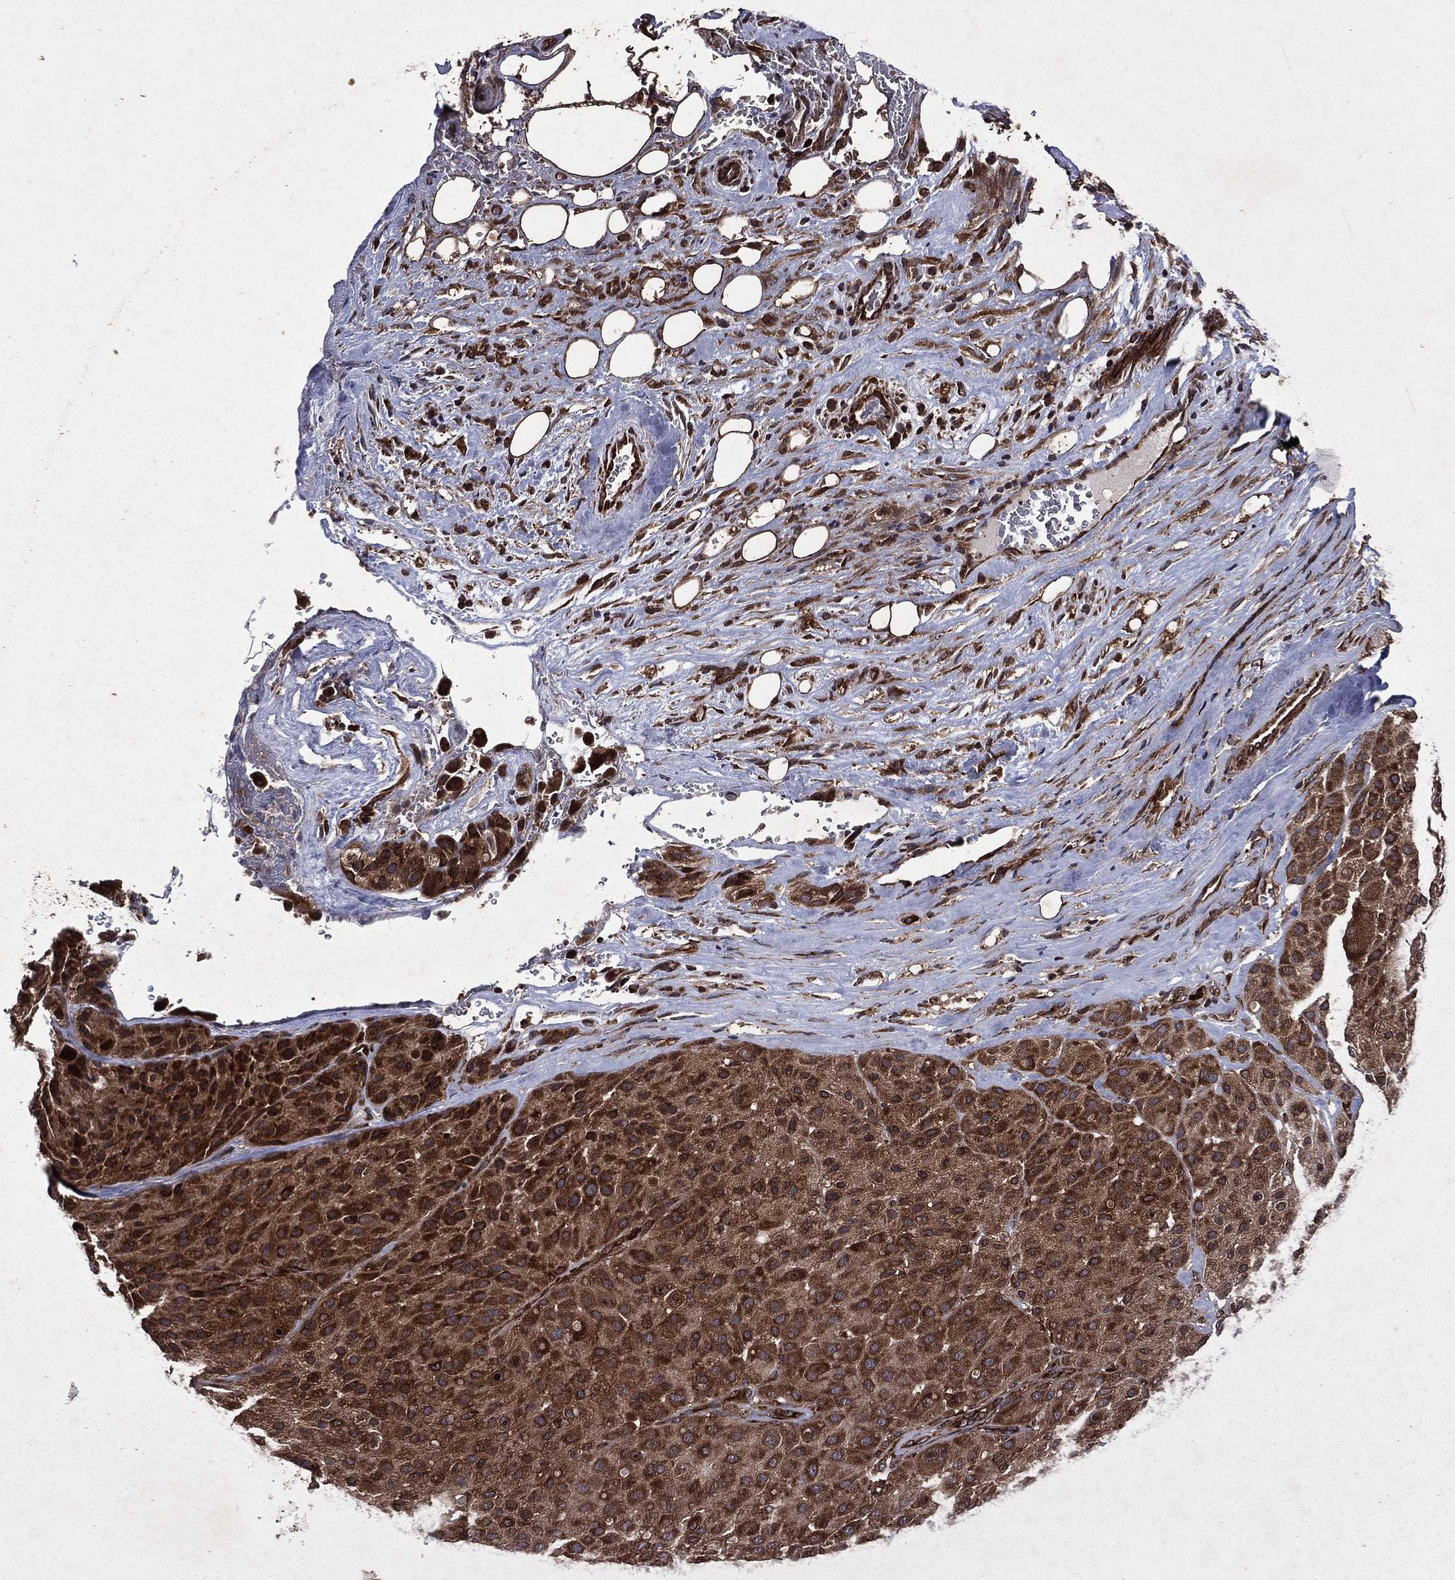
{"staining": {"intensity": "strong", "quantity": ">75%", "location": "cytoplasmic/membranous"}, "tissue": "melanoma", "cell_type": "Tumor cells", "image_type": "cancer", "snomed": [{"axis": "morphology", "description": "Malignant melanoma, Metastatic site"}, {"axis": "topography", "description": "Smooth muscle"}], "caption": "This histopathology image displays immunohistochemistry (IHC) staining of human melanoma, with high strong cytoplasmic/membranous expression in about >75% of tumor cells.", "gene": "EIF2B4", "patient": {"sex": "male", "age": 41}}